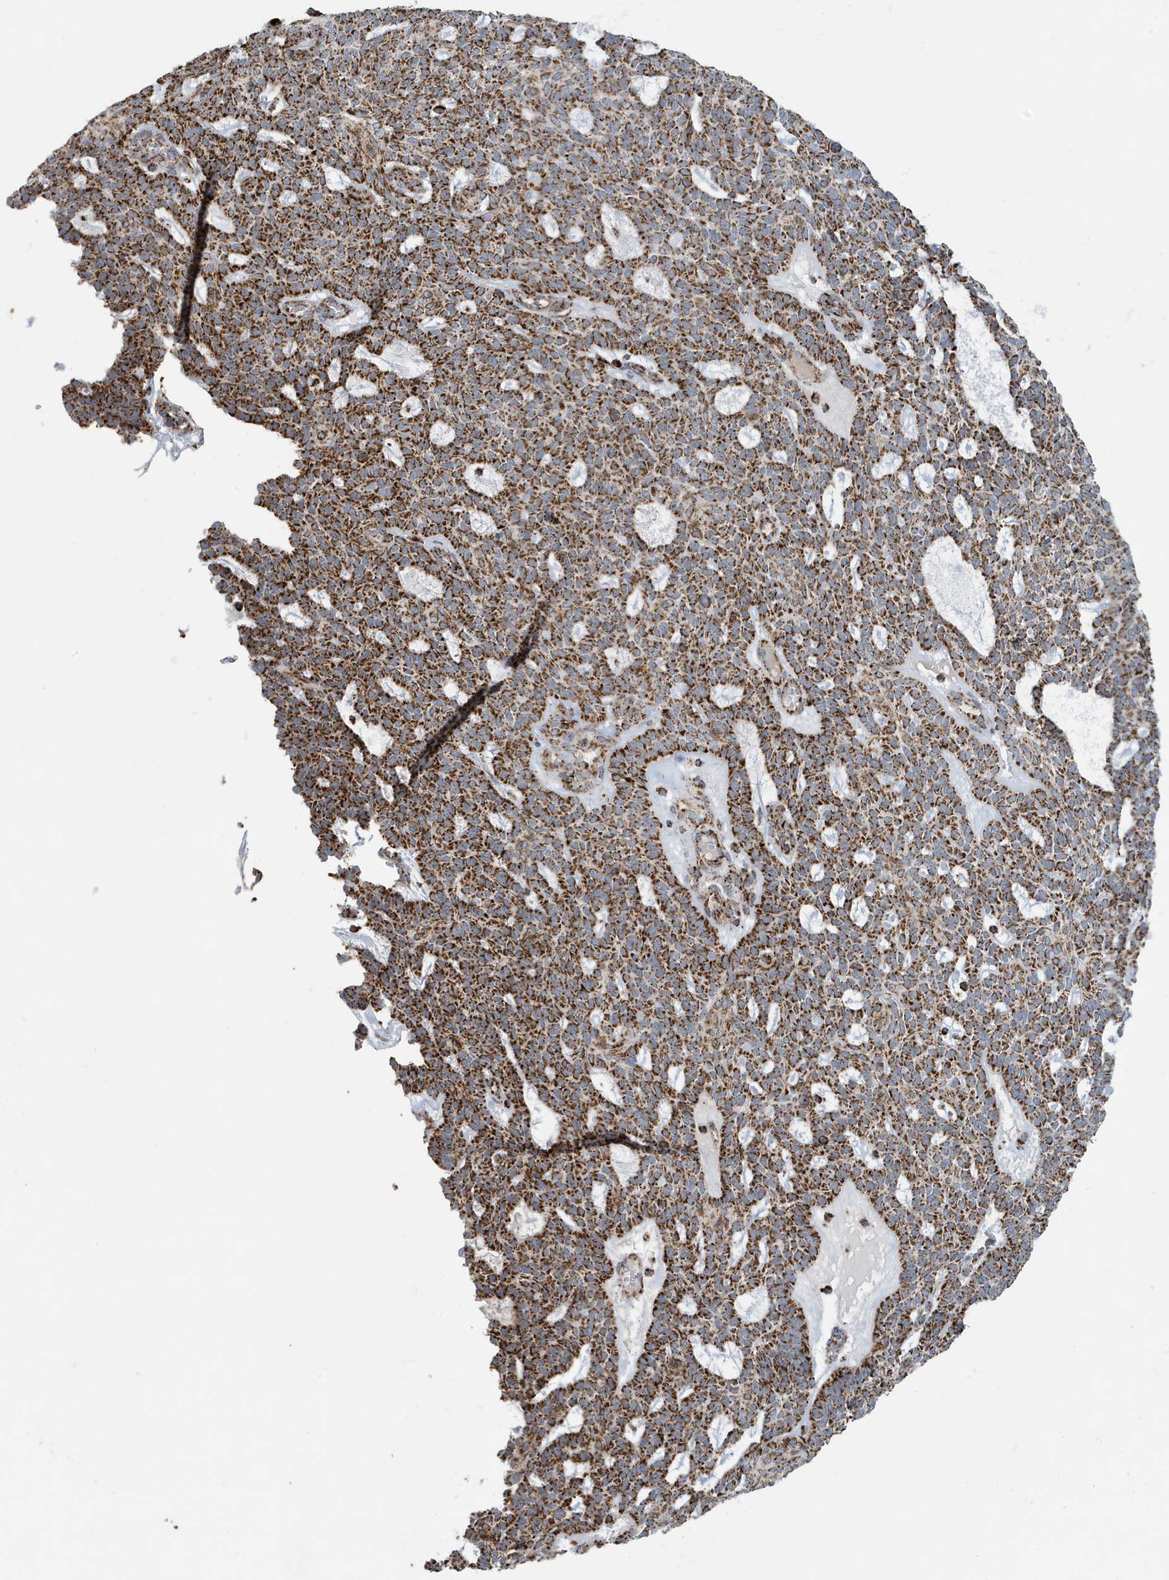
{"staining": {"intensity": "strong", "quantity": ">75%", "location": "cytoplasmic/membranous"}, "tissue": "skin cancer", "cell_type": "Tumor cells", "image_type": "cancer", "snomed": [{"axis": "morphology", "description": "Squamous cell carcinoma, NOS"}, {"axis": "topography", "description": "Skin"}], "caption": "A photomicrograph showing strong cytoplasmic/membranous staining in approximately >75% of tumor cells in squamous cell carcinoma (skin), as visualized by brown immunohistochemical staining.", "gene": "MAN1A1", "patient": {"sex": "female", "age": 90}}